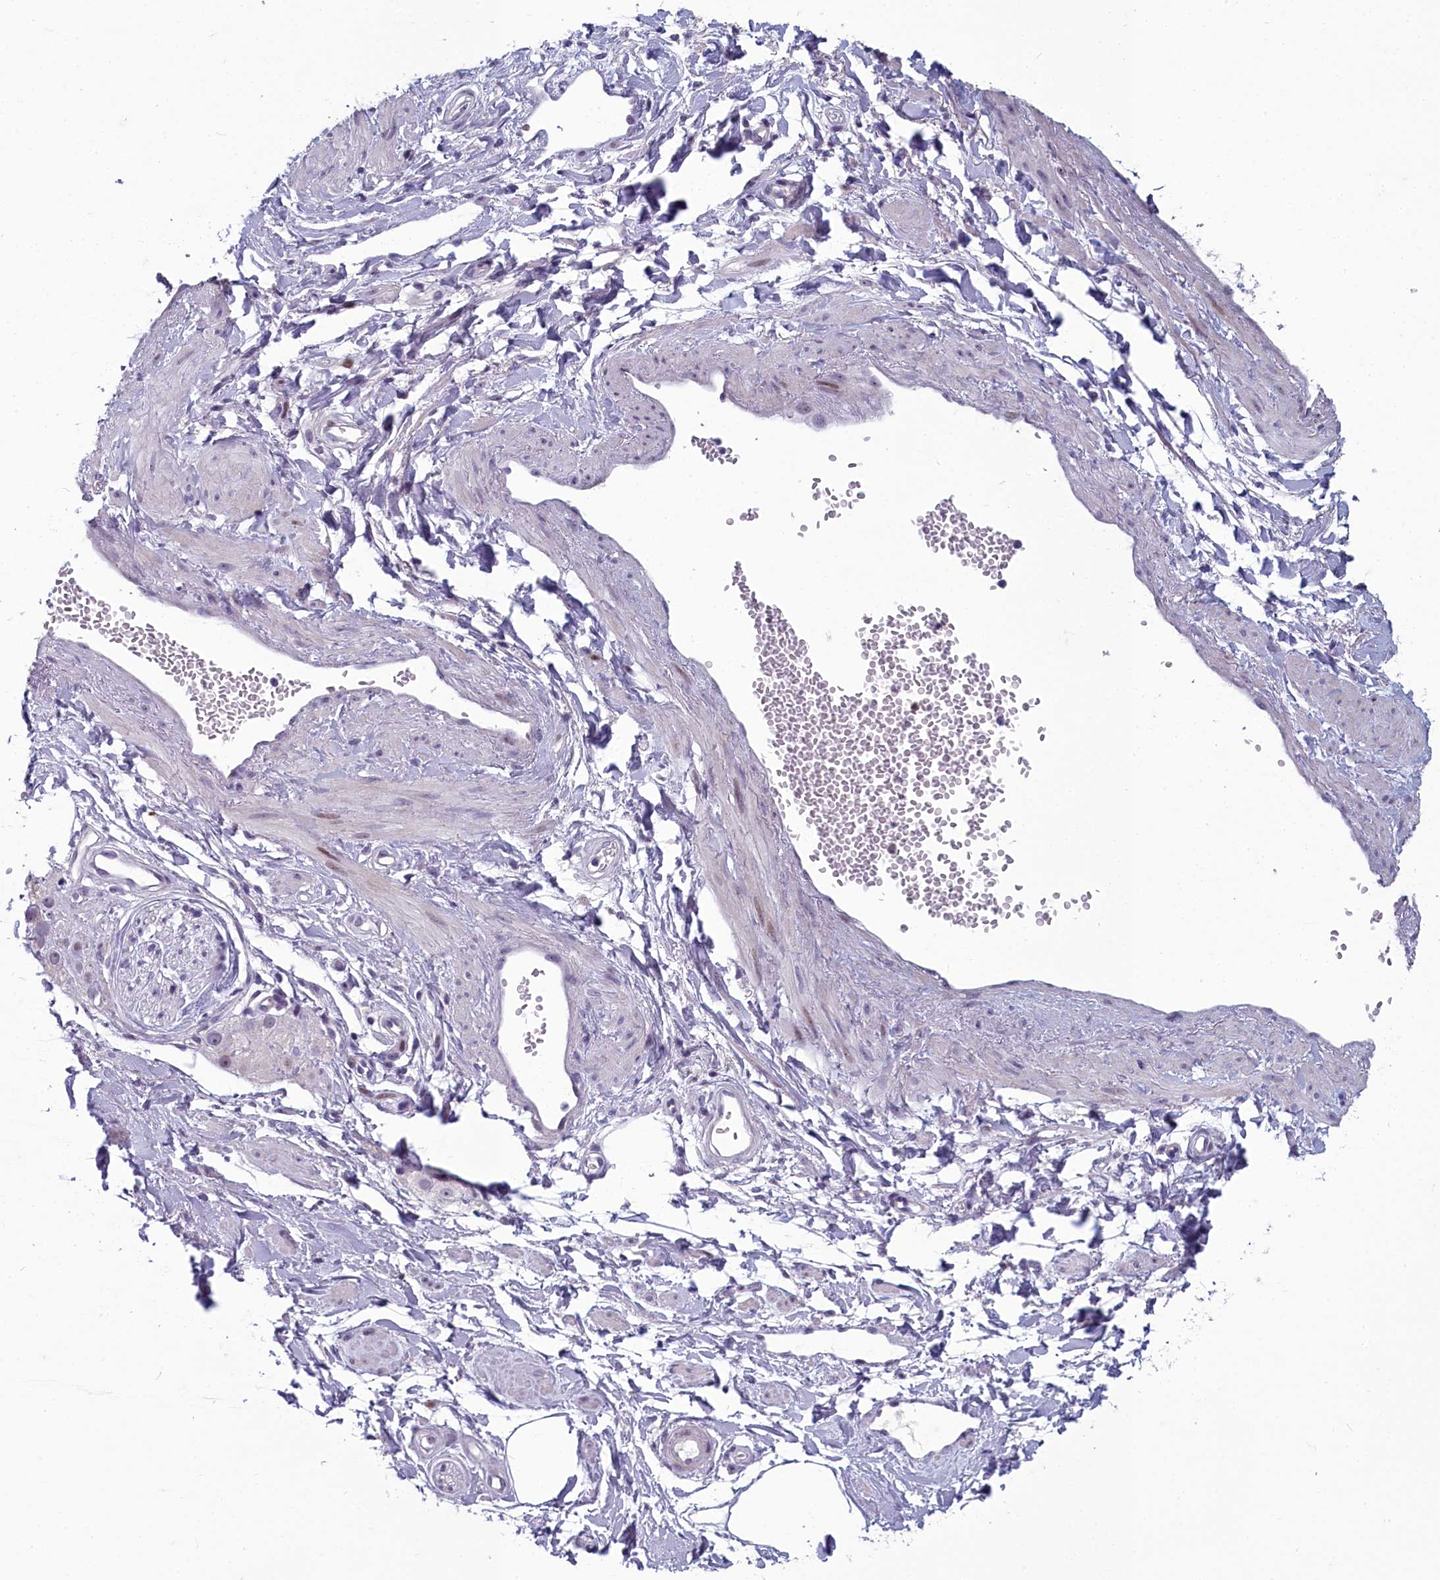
{"staining": {"intensity": "negative", "quantity": "none", "location": "none"}, "tissue": "adipose tissue", "cell_type": "Adipocytes", "image_type": "normal", "snomed": [{"axis": "morphology", "description": "Normal tissue, NOS"}, {"axis": "topography", "description": "Soft tissue"}, {"axis": "topography", "description": "Adipose tissue"}, {"axis": "topography", "description": "Vascular tissue"}, {"axis": "topography", "description": "Peripheral nerve tissue"}], "caption": "An image of adipose tissue stained for a protein shows no brown staining in adipocytes.", "gene": "INSYN2A", "patient": {"sex": "male", "age": 74}}